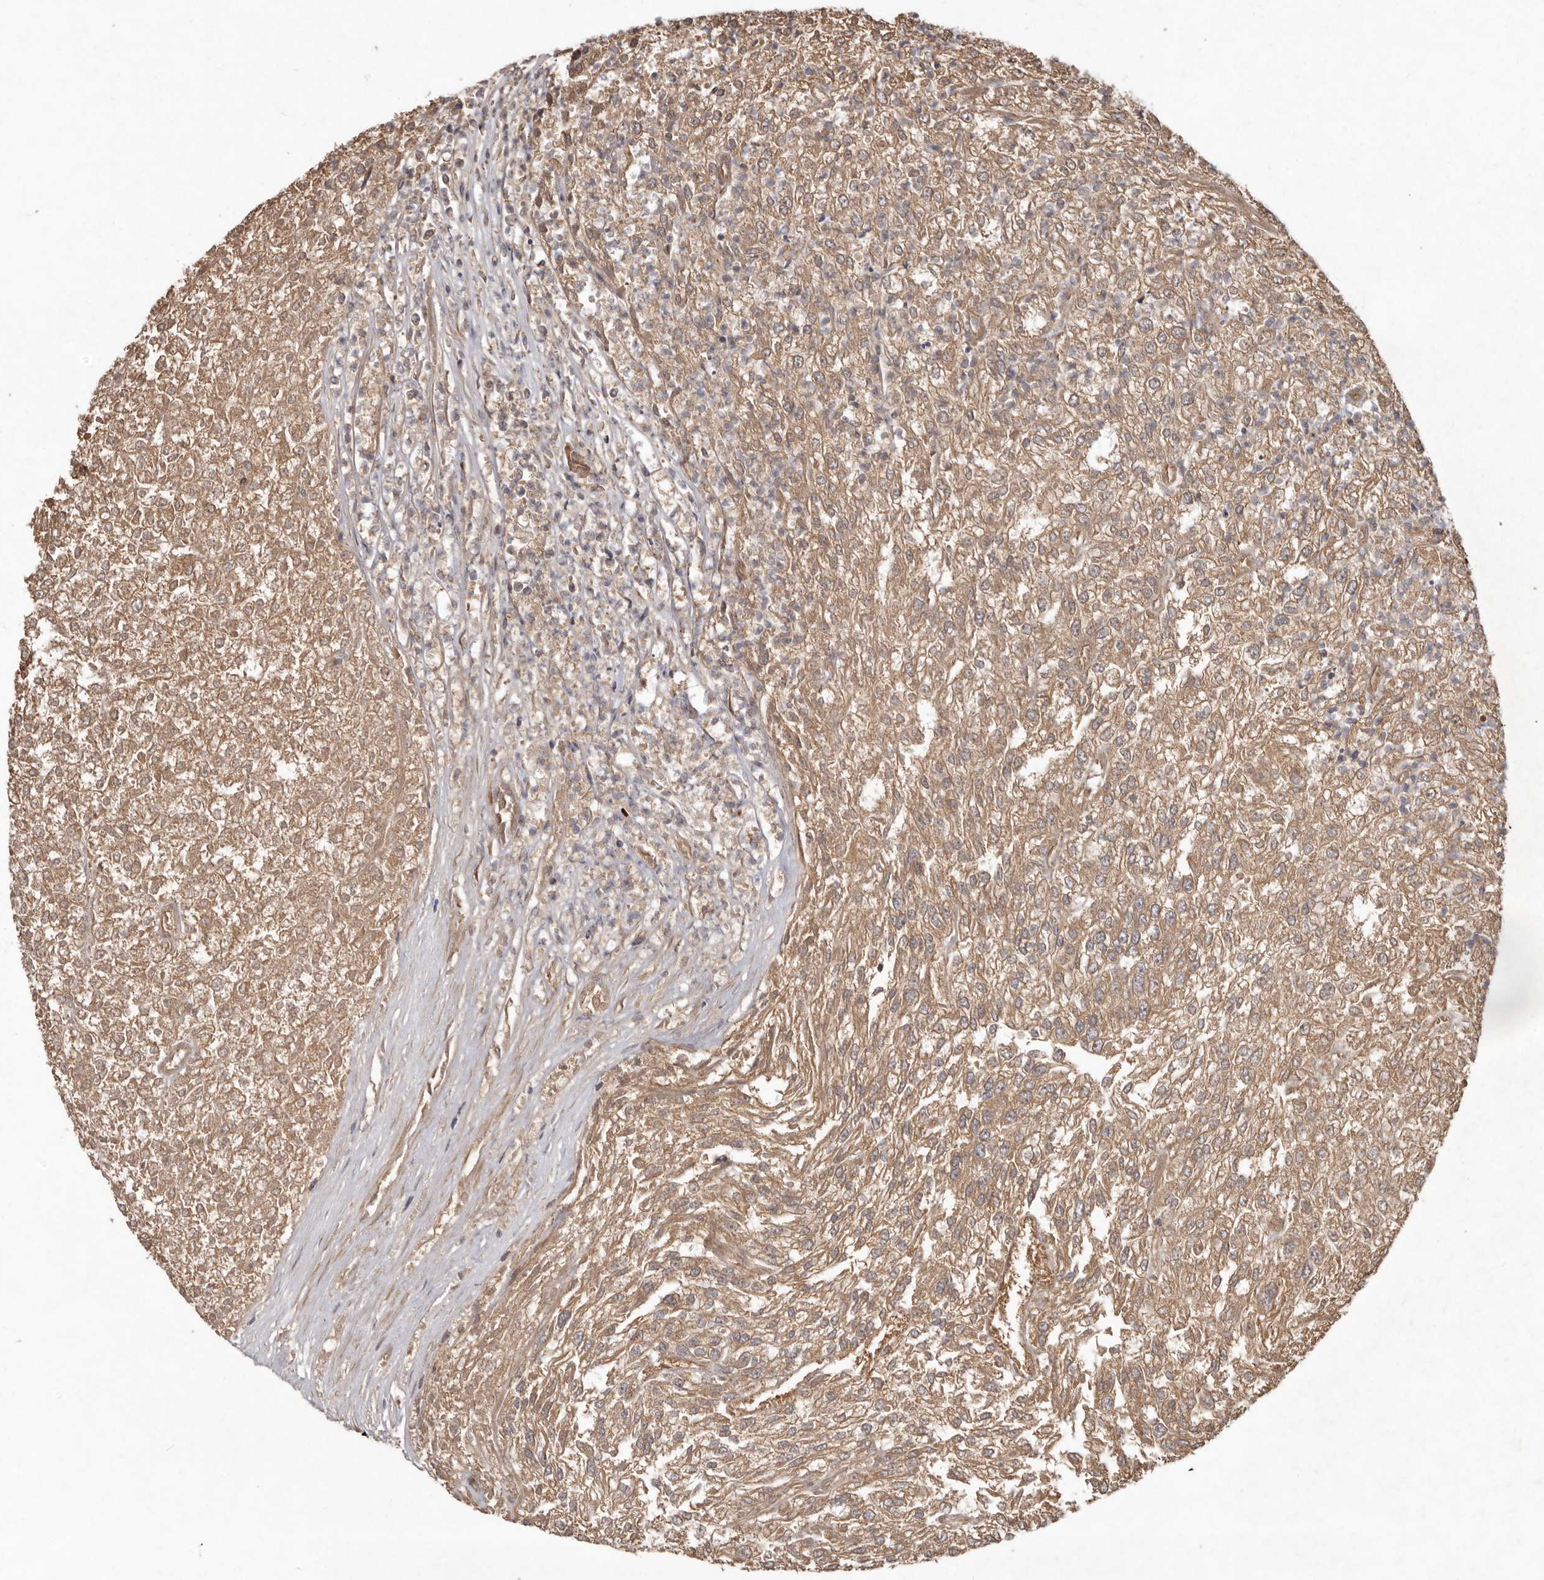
{"staining": {"intensity": "moderate", "quantity": ">75%", "location": "cytoplasmic/membranous"}, "tissue": "renal cancer", "cell_type": "Tumor cells", "image_type": "cancer", "snomed": [{"axis": "morphology", "description": "Adenocarcinoma, NOS"}, {"axis": "topography", "description": "Kidney"}], "caption": "Human renal cancer stained with a brown dye shows moderate cytoplasmic/membranous positive staining in approximately >75% of tumor cells.", "gene": "STK36", "patient": {"sex": "female", "age": 54}}